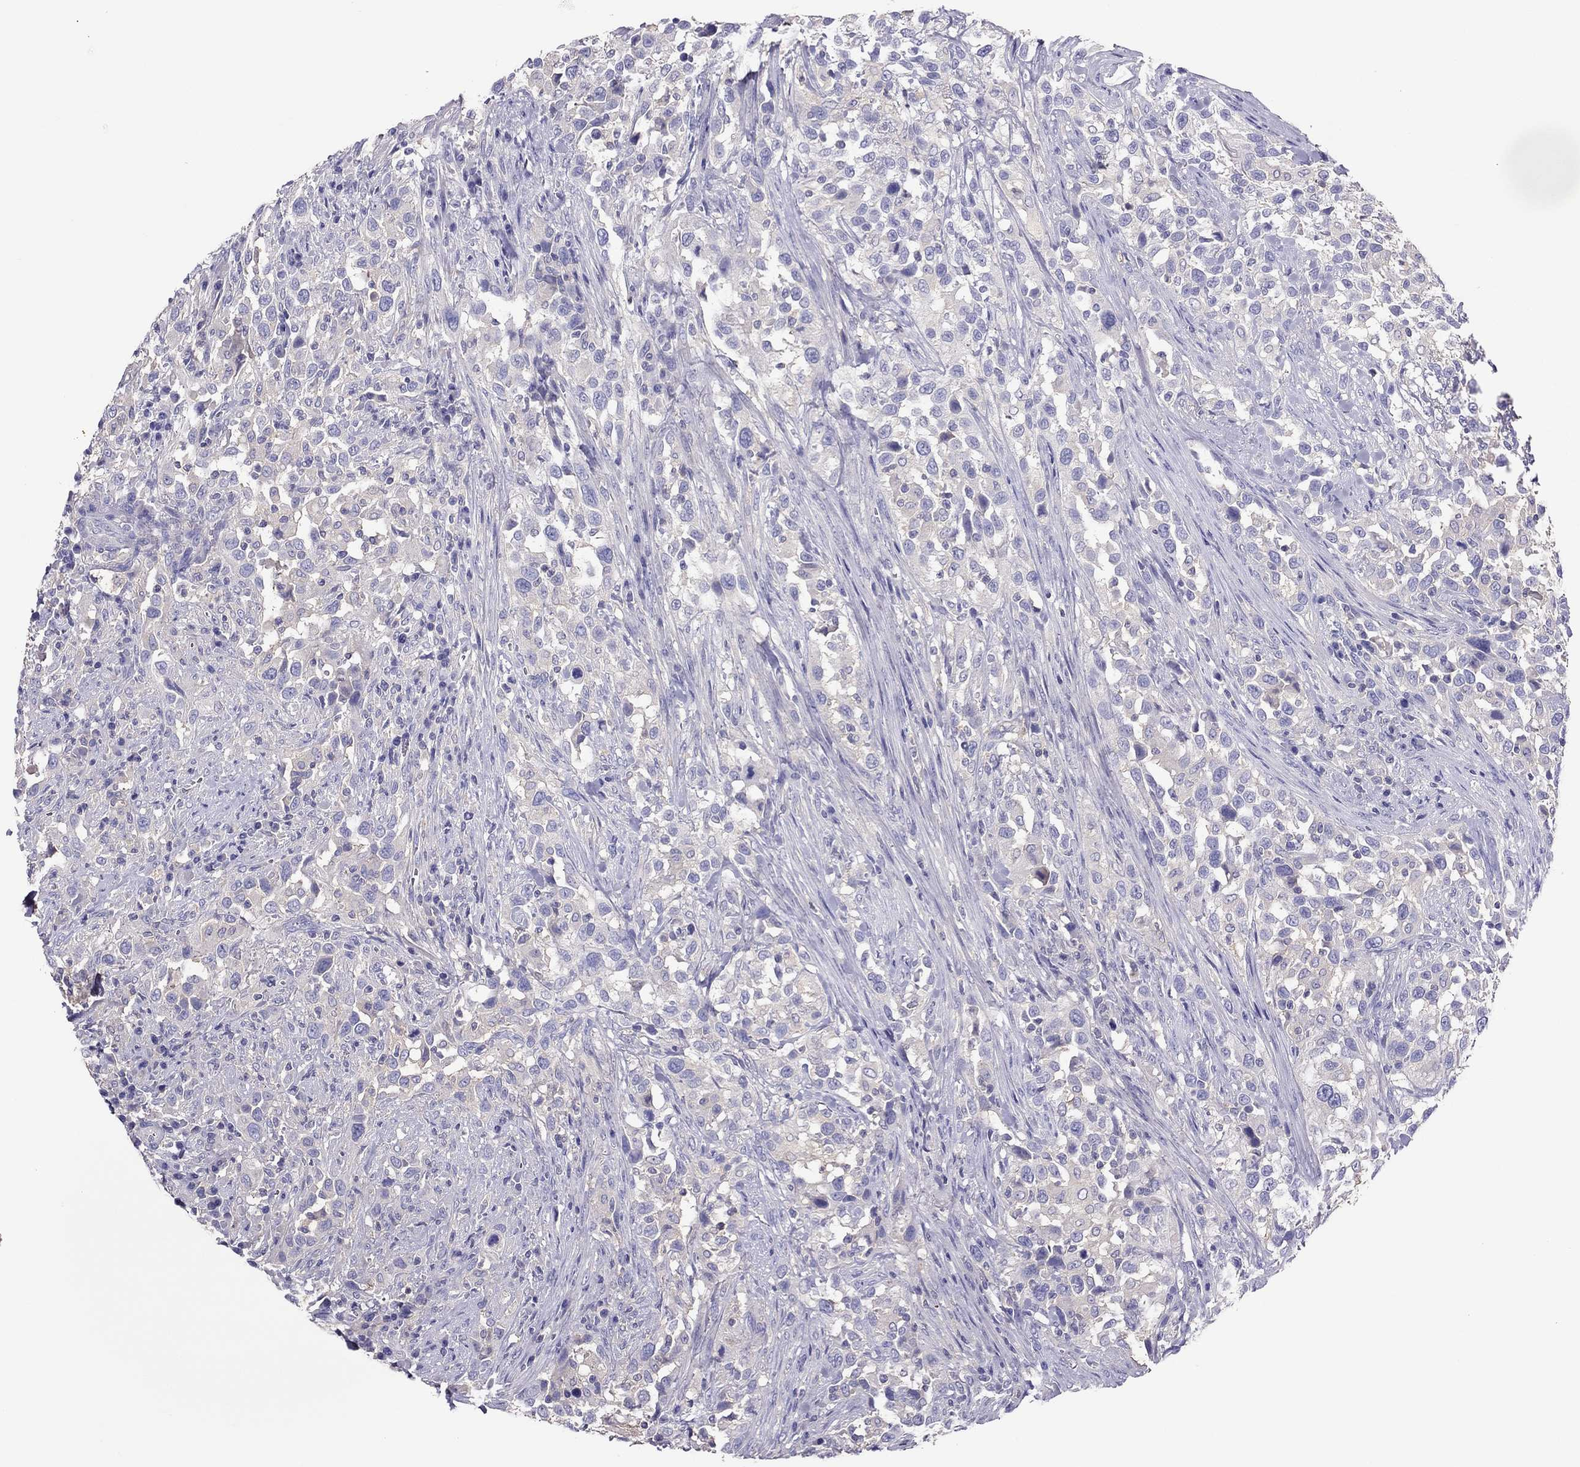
{"staining": {"intensity": "negative", "quantity": "none", "location": "none"}, "tissue": "urothelial cancer", "cell_type": "Tumor cells", "image_type": "cancer", "snomed": [{"axis": "morphology", "description": "Urothelial carcinoma, NOS"}, {"axis": "morphology", "description": "Urothelial carcinoma, High grade"}, {"axis": "topography", "description": "Urinary bladder"}], "caption": "Urothelial cancer was stained to show a protein in brown. There is no significant expression in tumor cells.", "gene": "TEX22", "patient": {"sex": "female", "age": 64}}